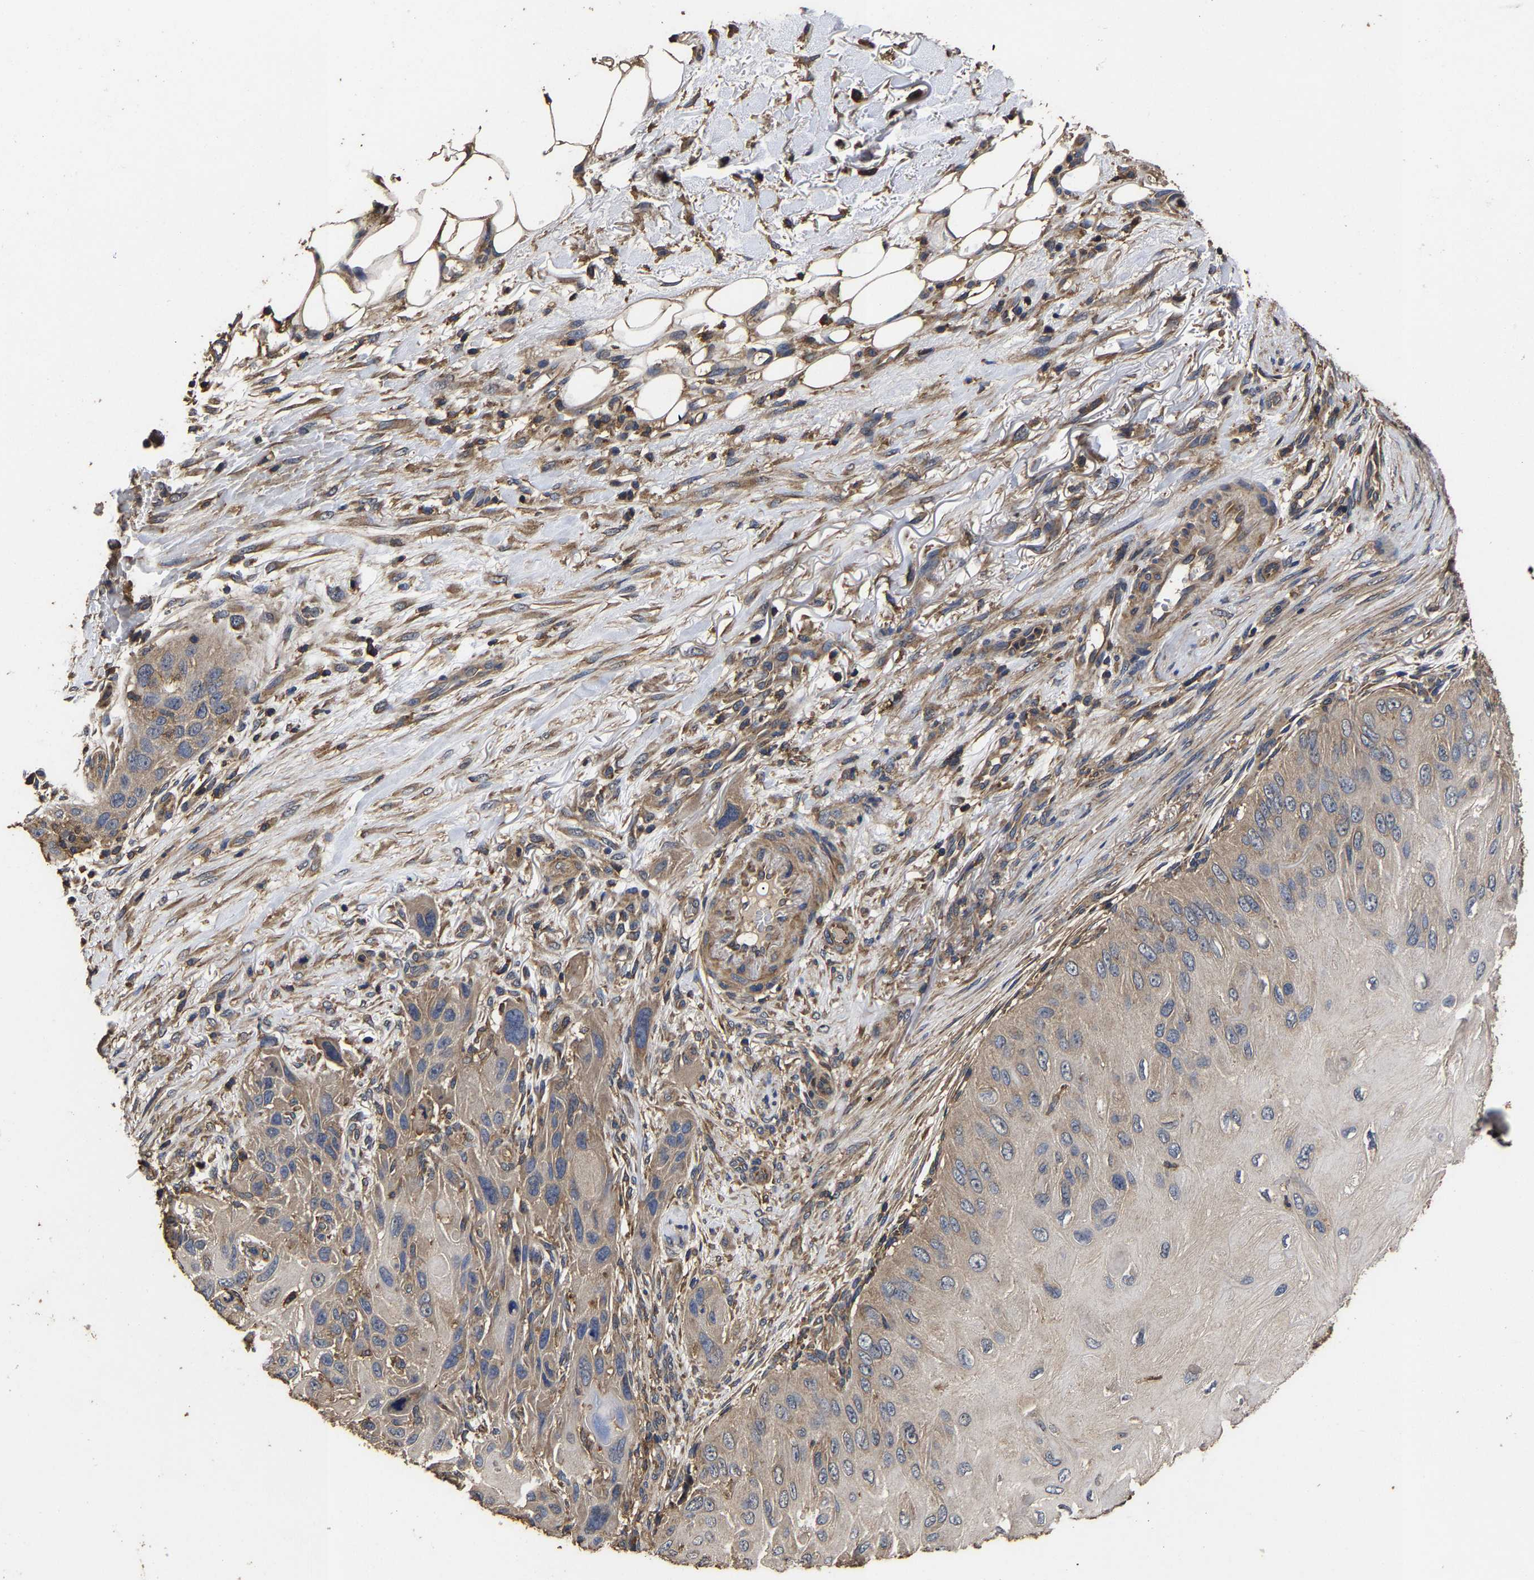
{"staining": {"intensity": "weak", "quantity": ">75%", "location": "cytoplasmic/membranous"}, "tissue": "skin cancer", "cell_type": "Tumor cells", "image_type": "cancer", "snomed": [{"axis": "morphology", "description": "Squamous cell carcinoma, NOS"}, {"axis": "topography", "description": "Skin"}], "caption": "Immunohistochemical staining of skin cancer (squamous cell carcinoma) exhibits weak cytoplasmic/membranous protein positivity in approximately >75% of tumor cells.", "gene": "ITCH", "patient": {"sex": "female", "age": 77}}